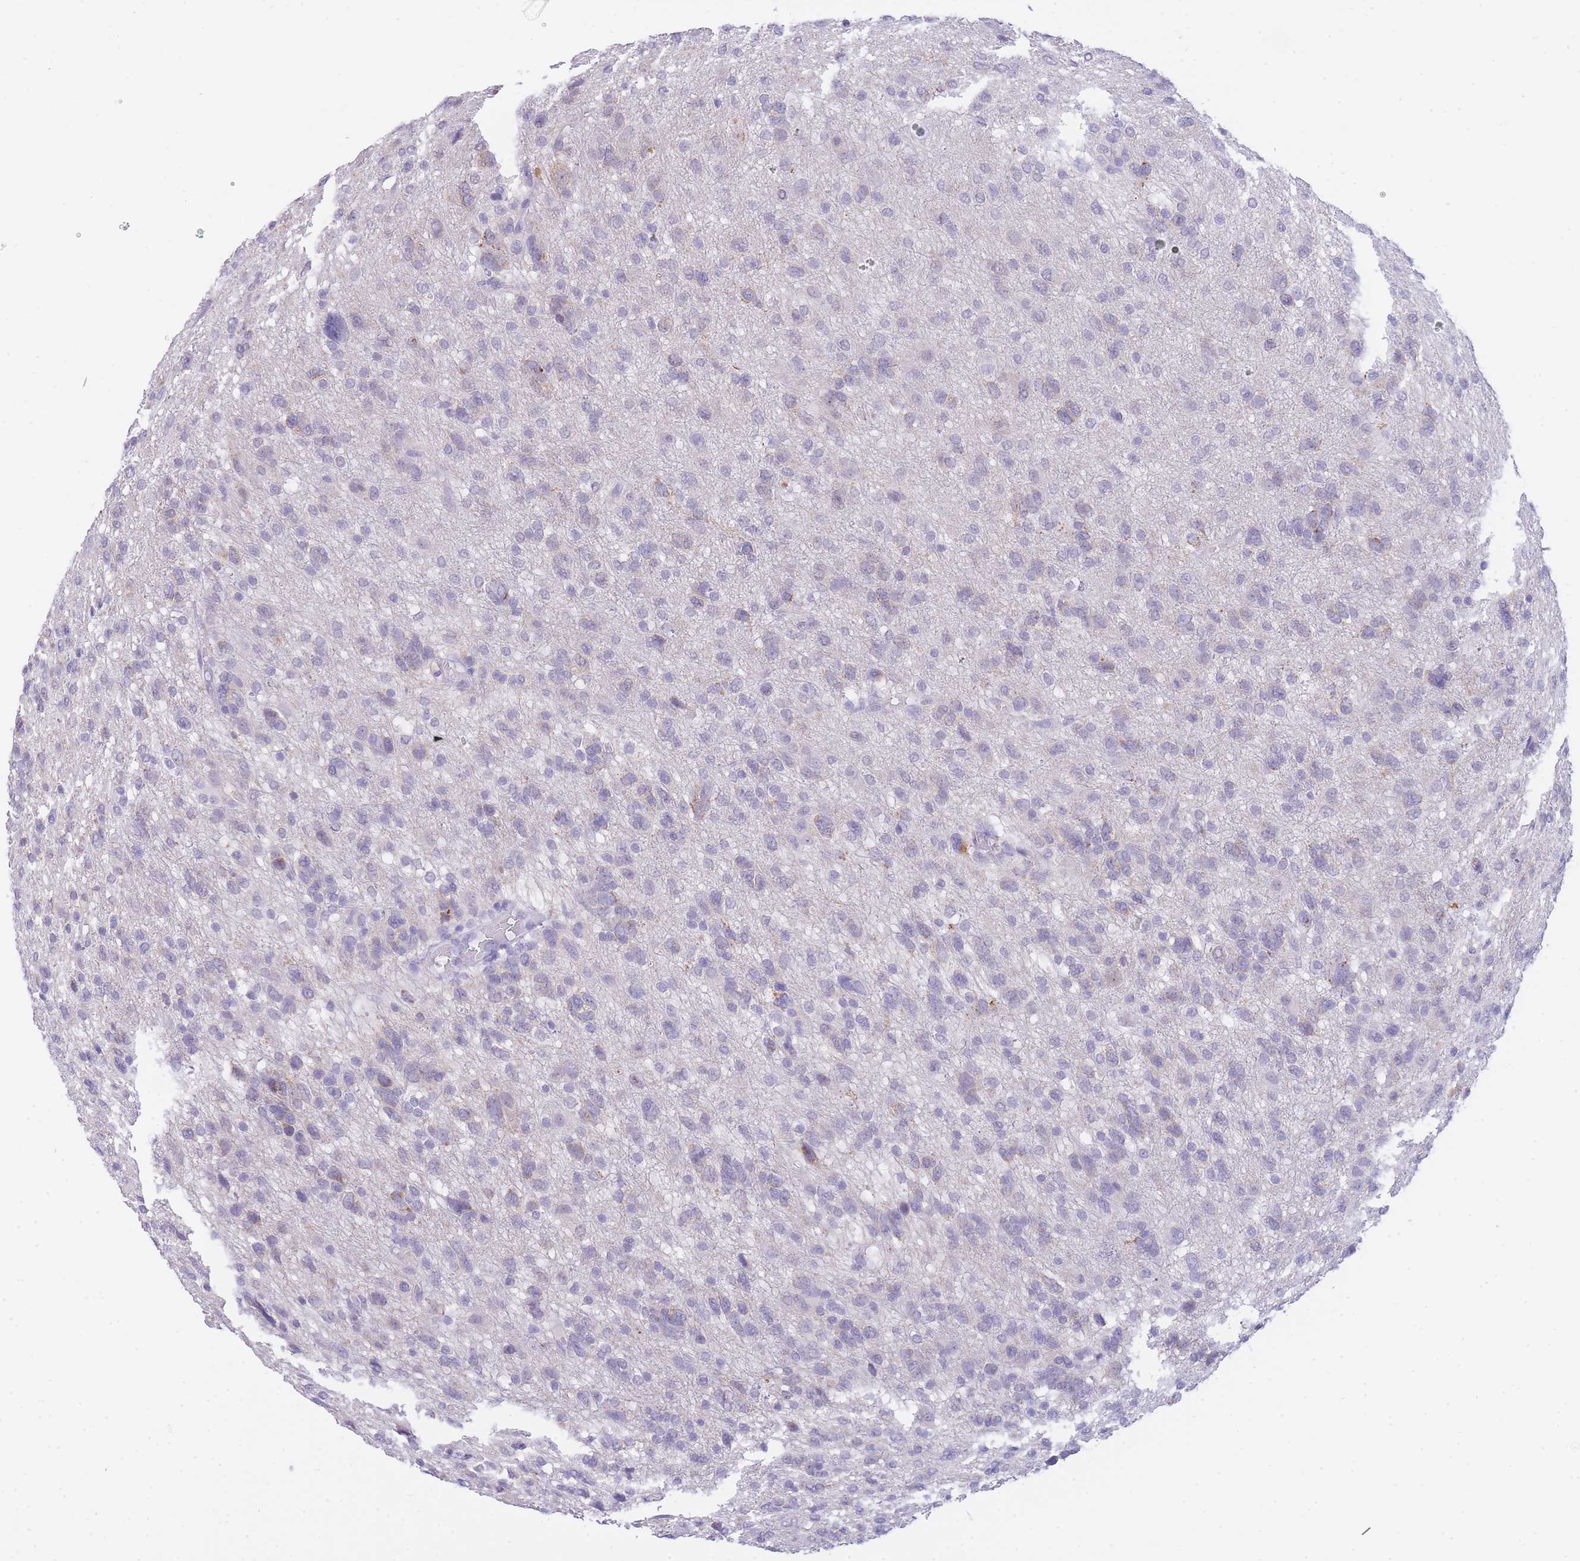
{"staining": {"intensity": "moderate", "quantity": "<25%", "location": "cytoplasmic/membranous"}, "tissue": "glioma", "cell_type": "Tumor cells", "image_type": "cancer", "snomed": [{"axis": "morphology", "description": "Glioma, malignant, High grade"}, {"axis": "topography", "description": "Brain"}], "caption": "High-grade glioma (malignant) tissue shows moderate cytoplasmic/membranous expression in approximately <25% of tumor cells, visualized by immunohistochemistry.", "gene": "FRAT2", "patient": {"sex": "female", "age": 59}}